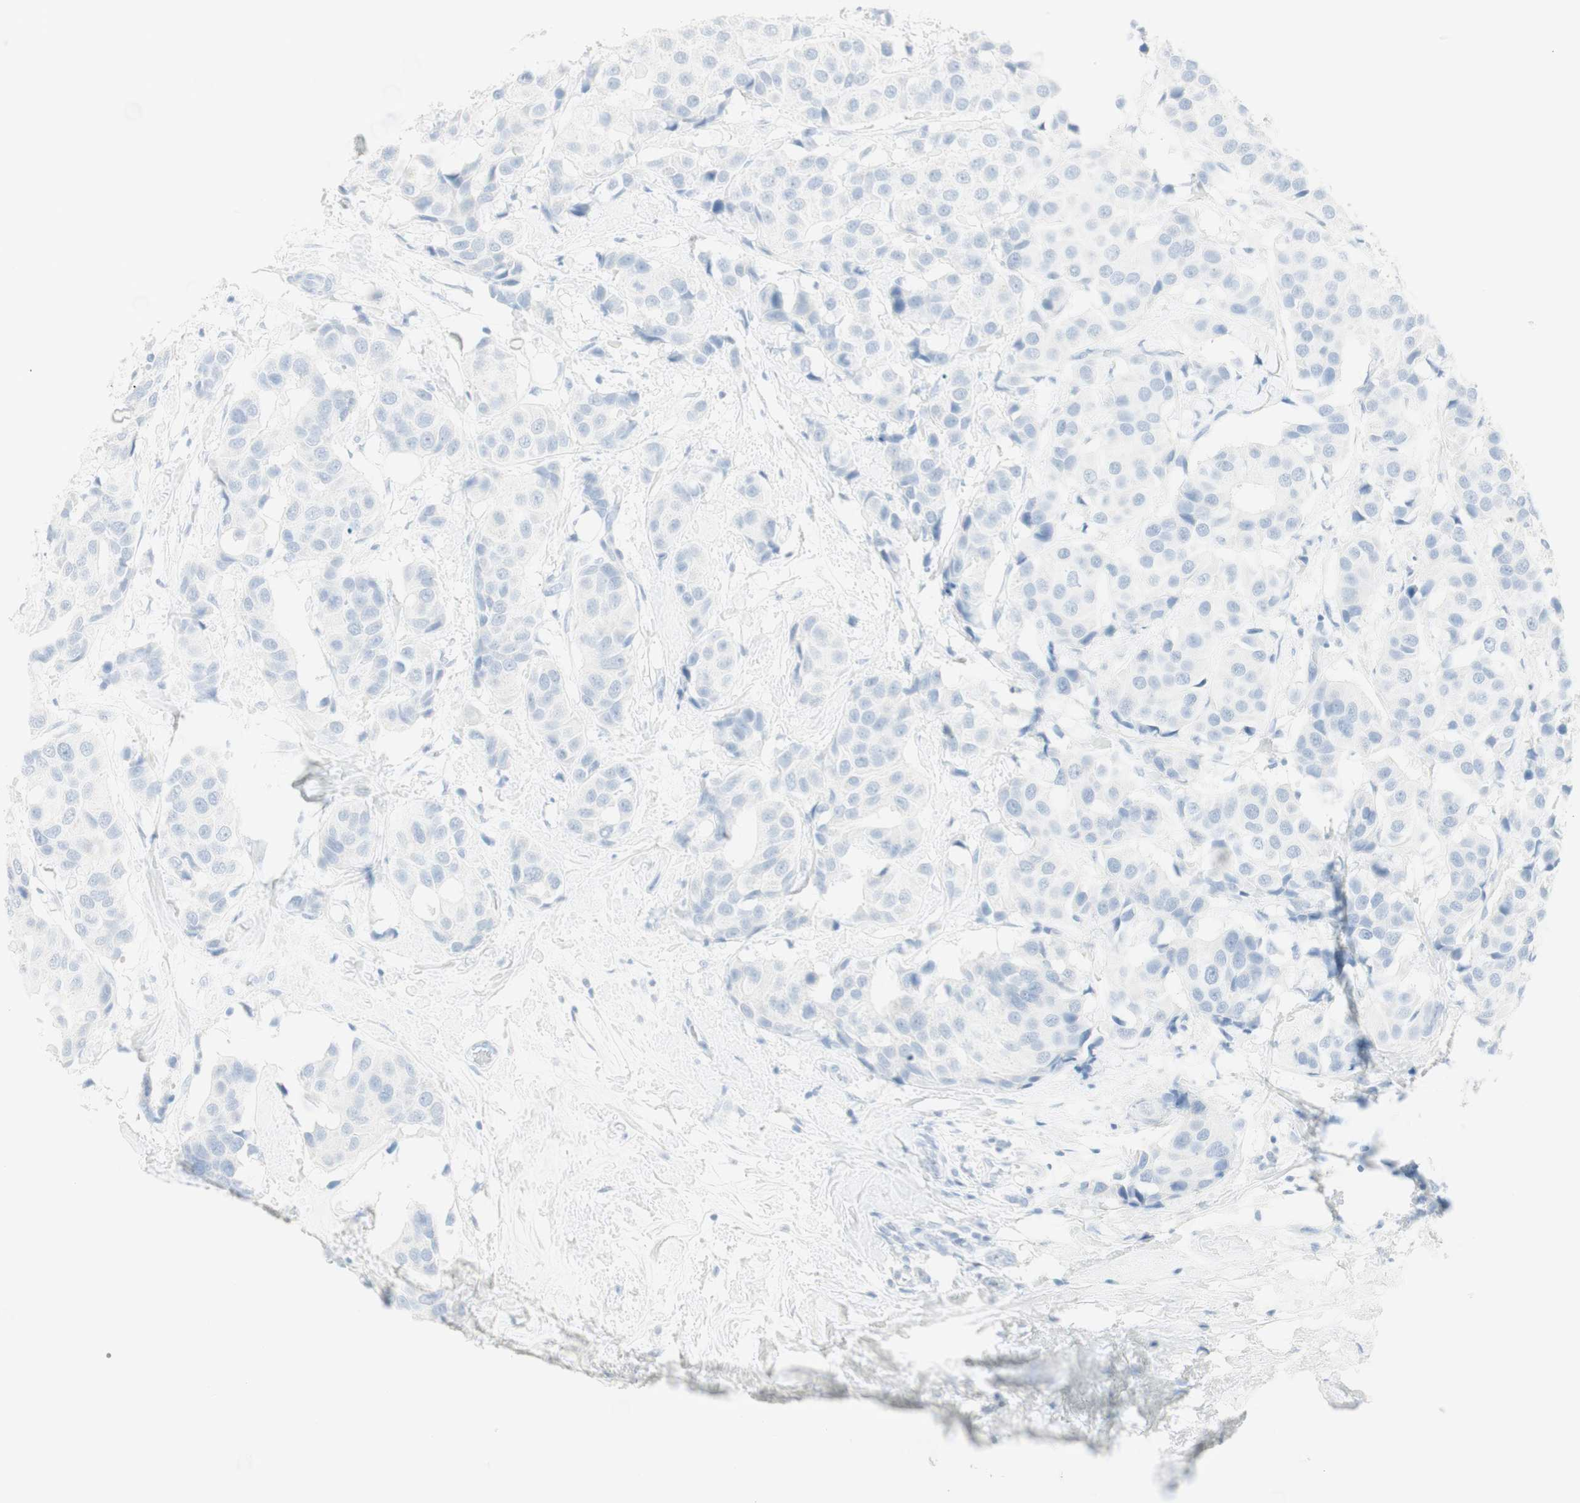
{"staining": {"intensity": "negative", "quantity": "none", "location": "none"}, "tissue": "breast cancer", "cell_type": "Tumor cells", "image_type": "cancer", "snomed": [{"axis": "morphology", "description": "Normal tissue, NOS"}, {"axis": "morphology", "description": "Duct carcinoma"}, {"axis": "topography", "description": "Breast"}], "caption": "High magnification brightfield microscopy of breast cancer stained with DAB (3,3'-diaminobenzidine) (brown) and counterstained with hematoxylin (blue): tumor cells show no significant positivity.", "gene": "NAPSA", "patient": {"sex": "female", "age": 39}}